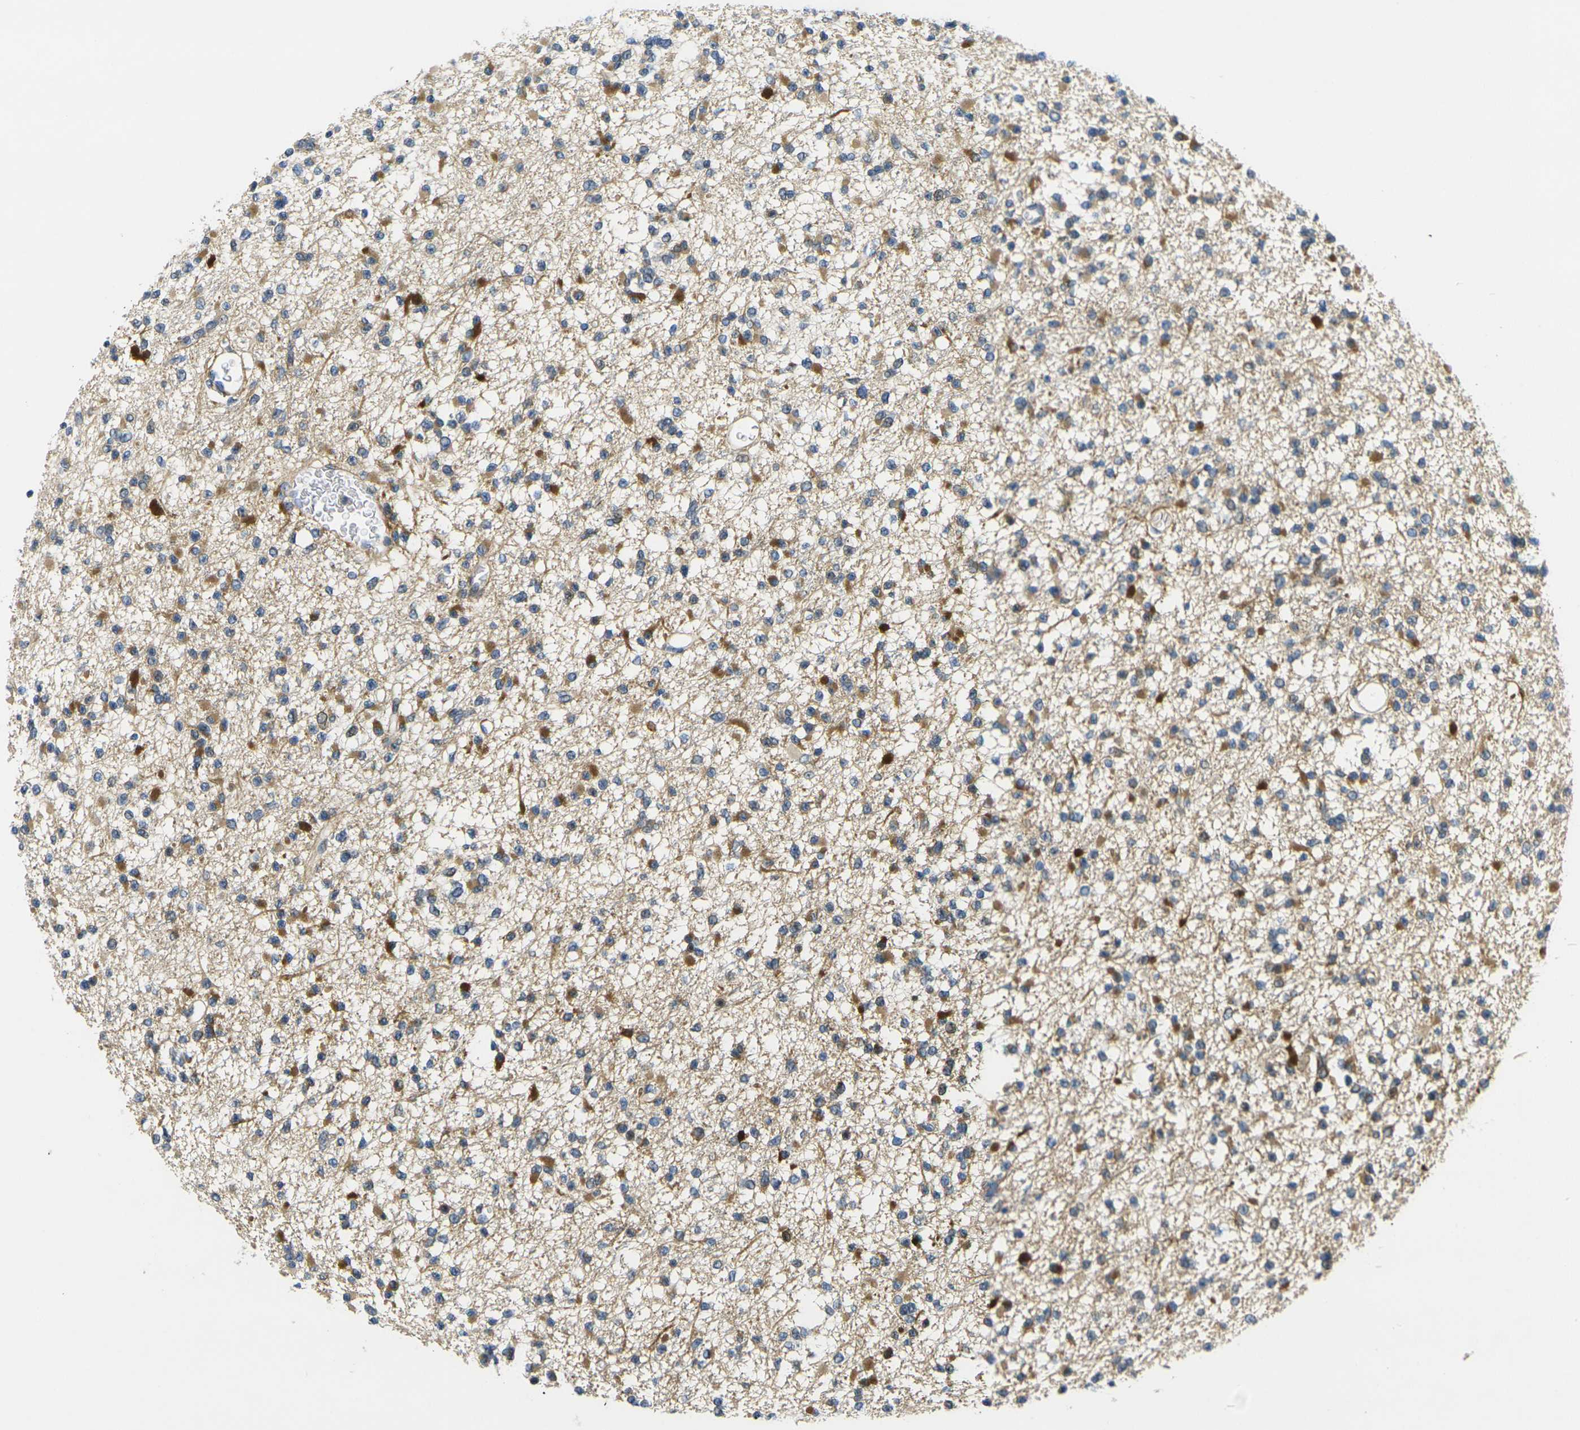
{"staining": {"intensity": "moderate", "quantity": ">75%", "location": "cytoplasmic/membranous"}, "tissue": "glioma", "cell_type": "Tumor cells", "image_type": "cancer", "snomed": [{"axis": "morphology", "description": "Glioma, malignant, Low grade"}, {"axis": "topography", "description": "Brain"}], "caption": "Human malignant low-grade glioma stained with a brown dye shows moderate cytoplasmic/membranous positive expression in approximately >75% of tumor cells.", "gene": "ROBO2", "patient": {"sex": "female", "age": 22}}